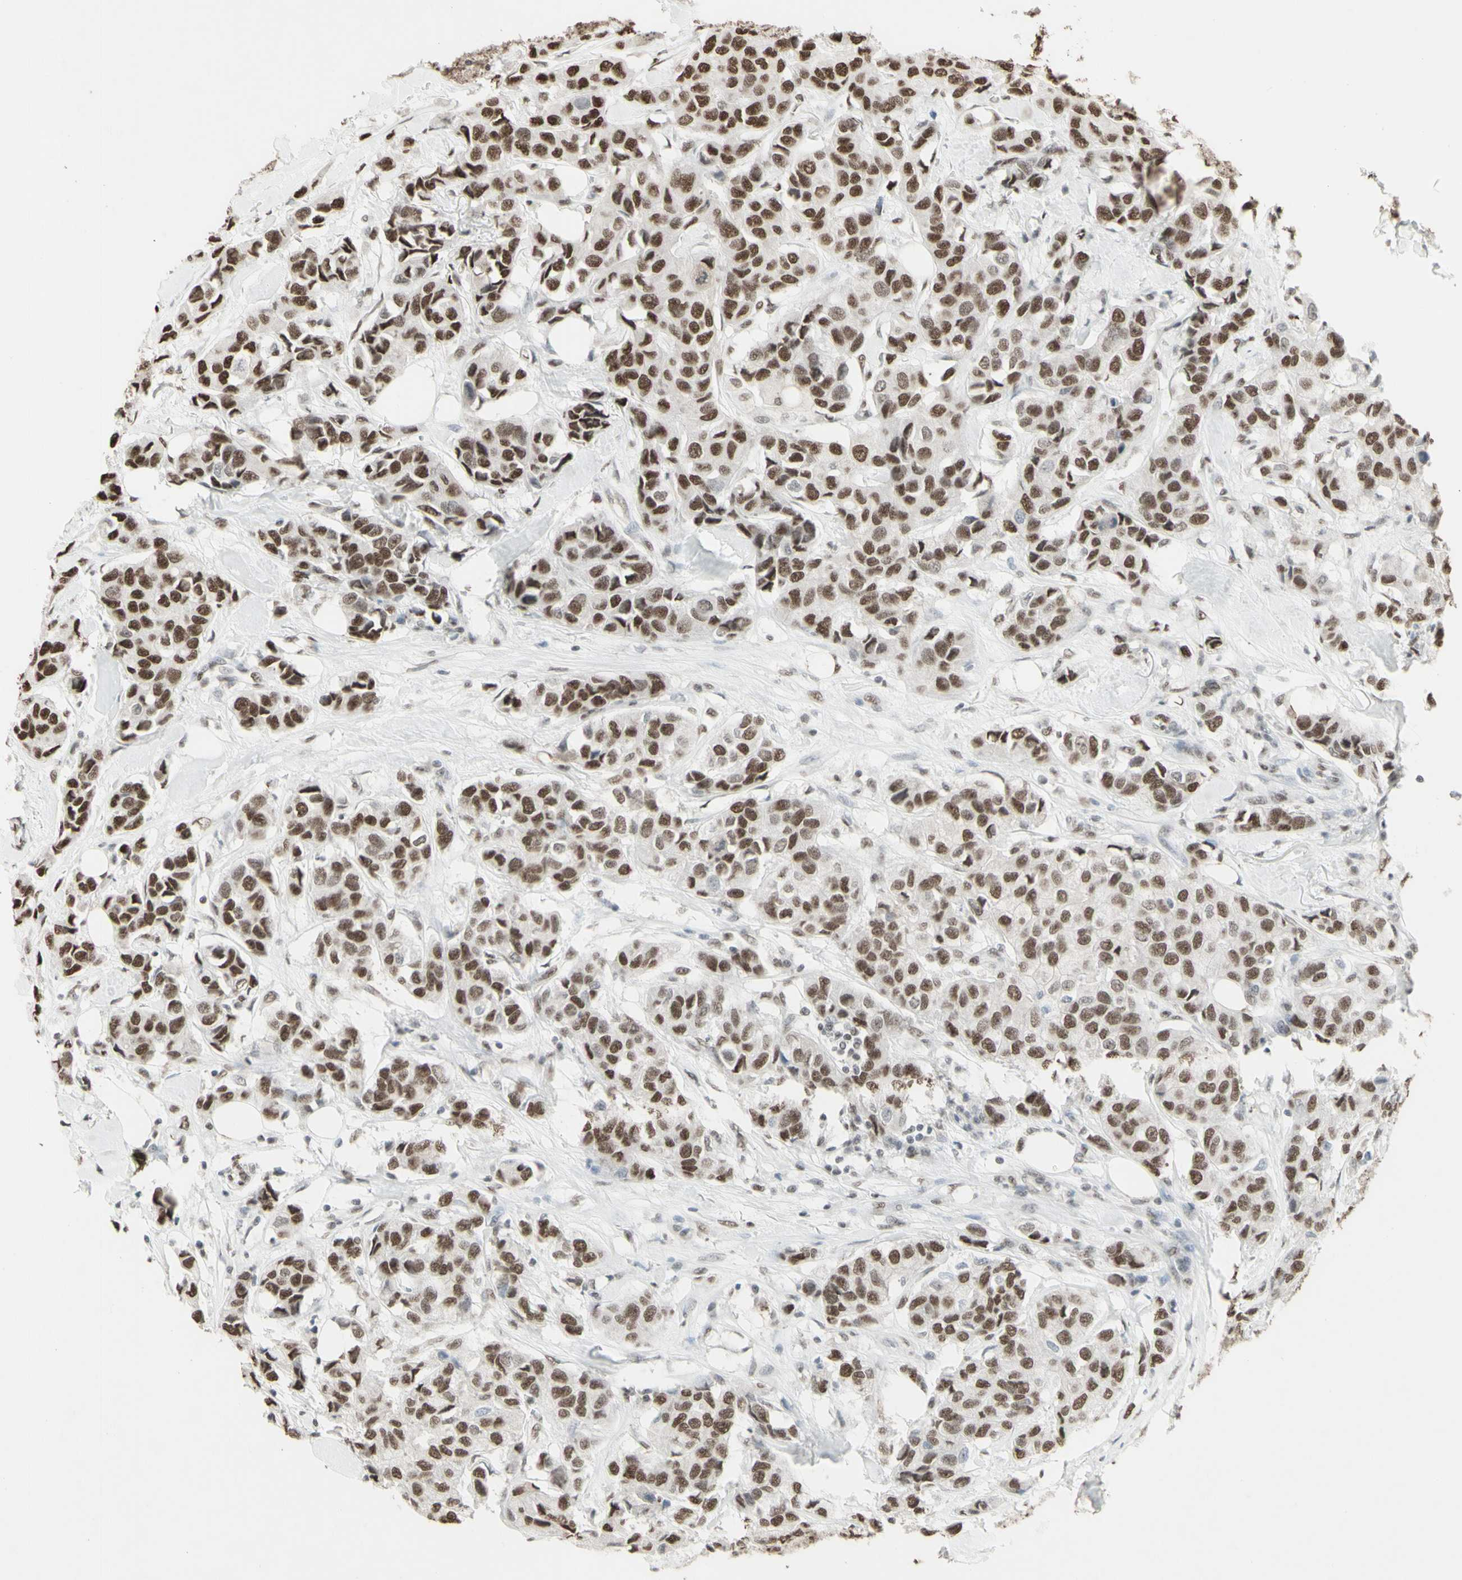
{"staining": {"intensity": "moderate", "quantity": ">75%", "location": "nuclear"}, "tissue": "breast cancer", "cell_type": "Tumor cells", "image_type": "cancer", "snomed": [{"axis": "morphology", "description": "Duct carcinoma"}, {"axis": "topography", "description": "Breast"}], "caption": "Protein analysis of breast infiltrating ductal carcinoma tissue displays moderate nuclear staining in about >75% of tumor cells.", "gene": "TRIM28", "patient": {"sex": "female", "age": 80}}